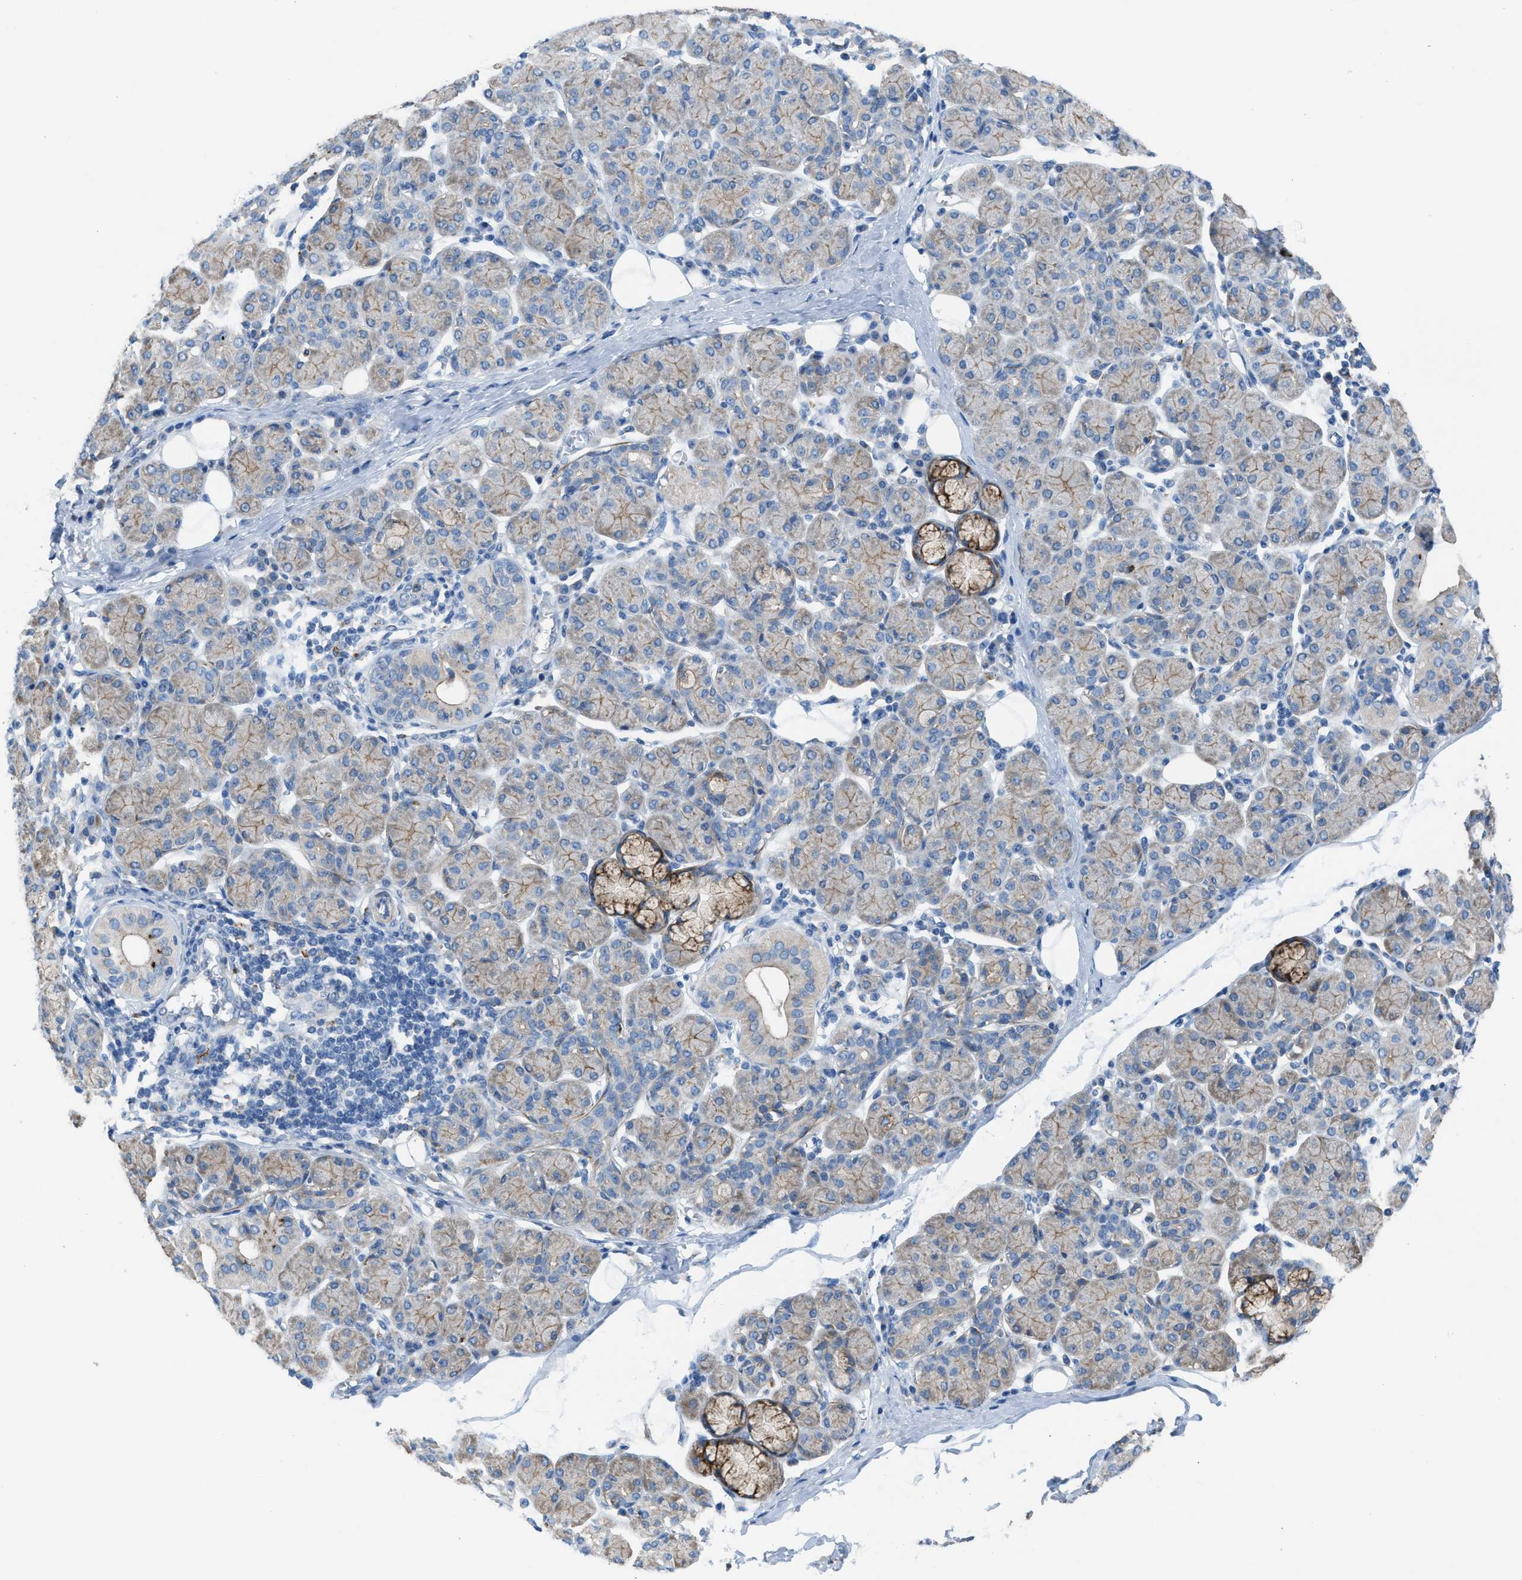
{"staining": {"intensity": "moderate", "quantity": "<25%", "location": "cytoplasmic/membranous"}, "tissue": "salivary gland", "cell_type": "Glandular cells", "image_type": "normal", "snomed": [{"axis": "morphology", "description": "Normal tissue, NOS"}, {"axis": "morphology", "description": "Inflammation, NOS"}, {"axis": "topography", "description": "Lymph node"}, {"axis": "topography", "description": "Salivary gland"}], "caption": "A high-resolution photomicrograph shows immunohistochemistry (IHC) staining of normal salivary gland, which demonstrates moderate cytoplasmic/membranous positivity in approximately <25% of glandular cells.", "gene": "AOAH", "patient": {"sex": "male", "age": 3}}